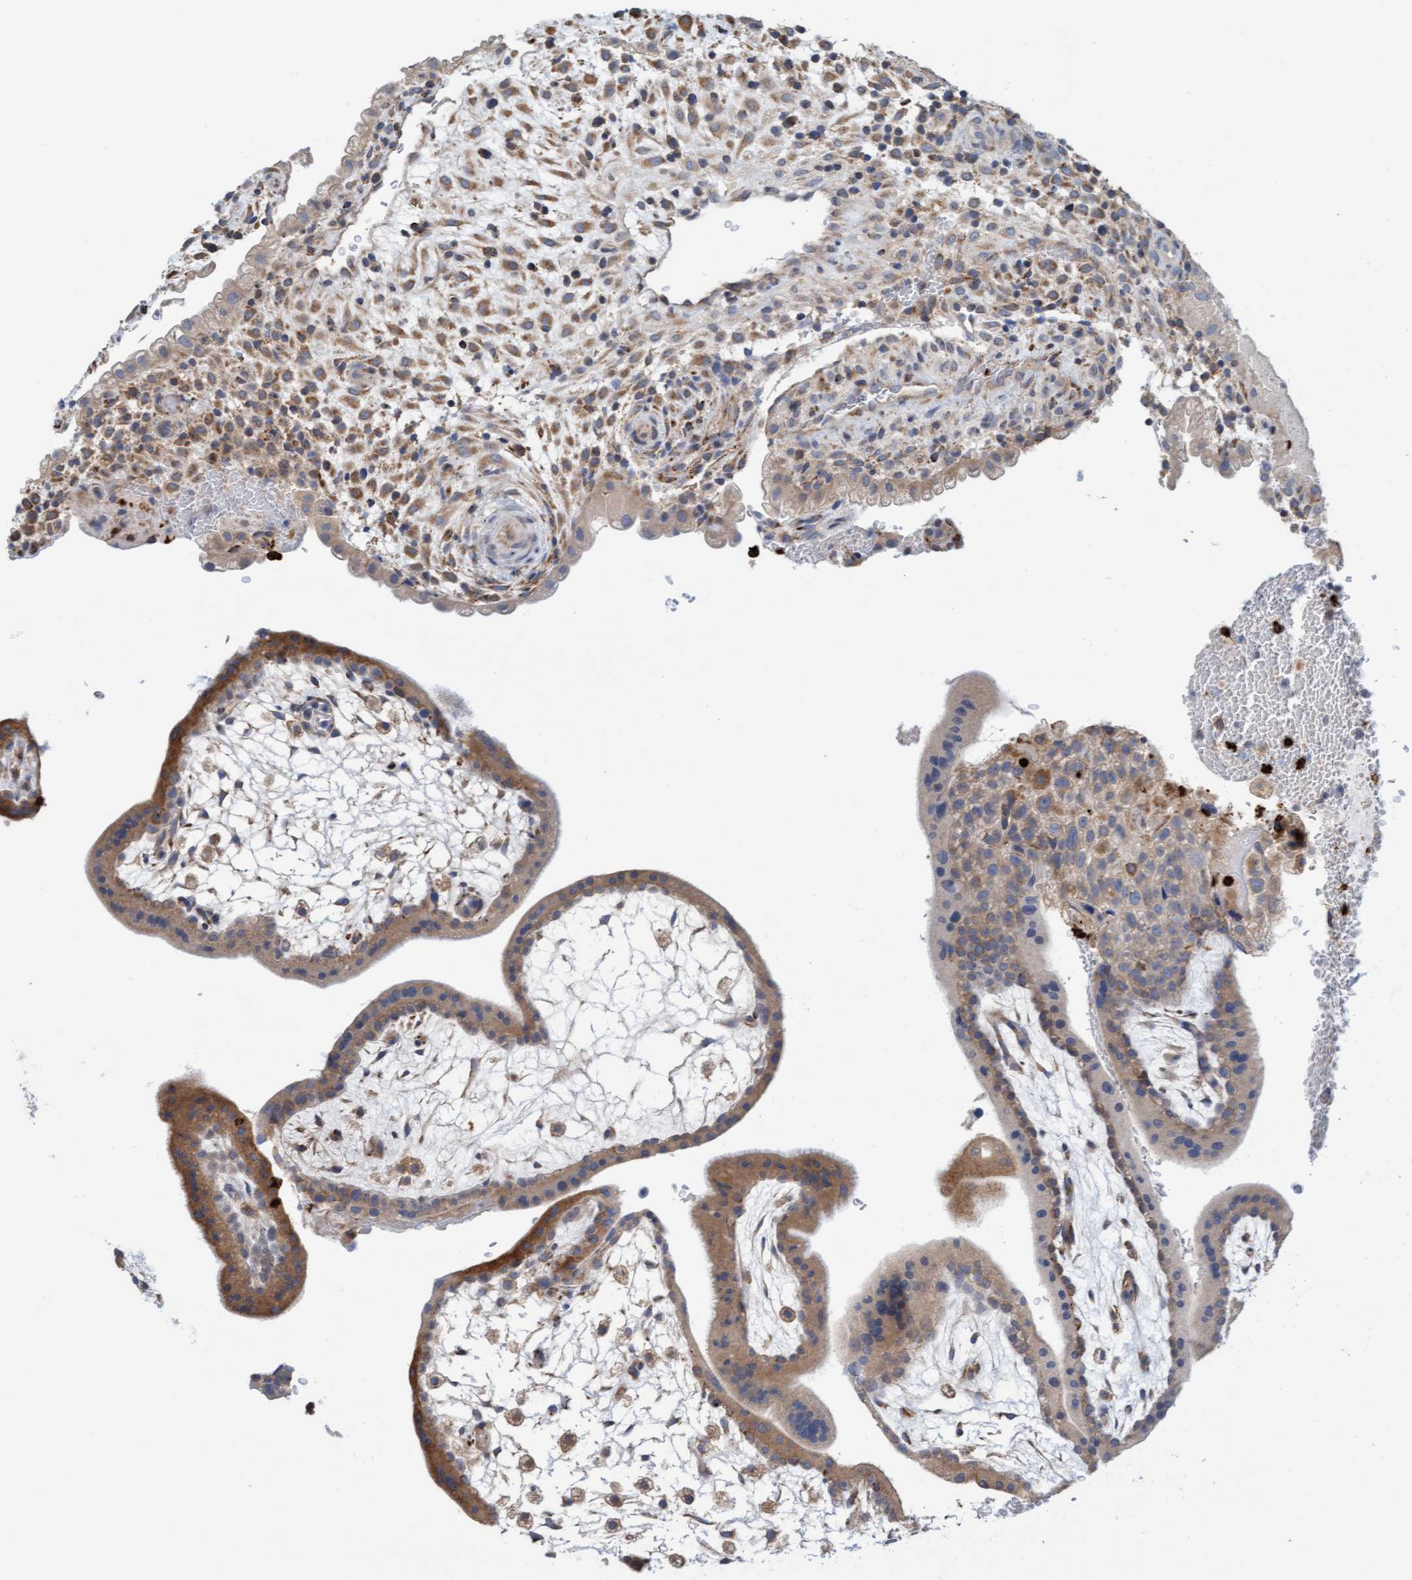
{"staining": {"intensity": "moderate", "quantity": ">75%", "location": "cytoplasmic/membranous"}, "tissue": "placenta", "cell_type": "Trophoblastic cells", "image_type": "normal", "snomed": [{"axis": "morphology", "description": "Normal tissue, NOS"}, {"axis": "topography", "description": "Placenta"}], "caption": "Placenta stained for a protein exhibits moderate cytoplasmic/membranous positivity in trophoblastic cells.", "gene": "MMP8", "patient": {"sex": "female", "age": 35}}